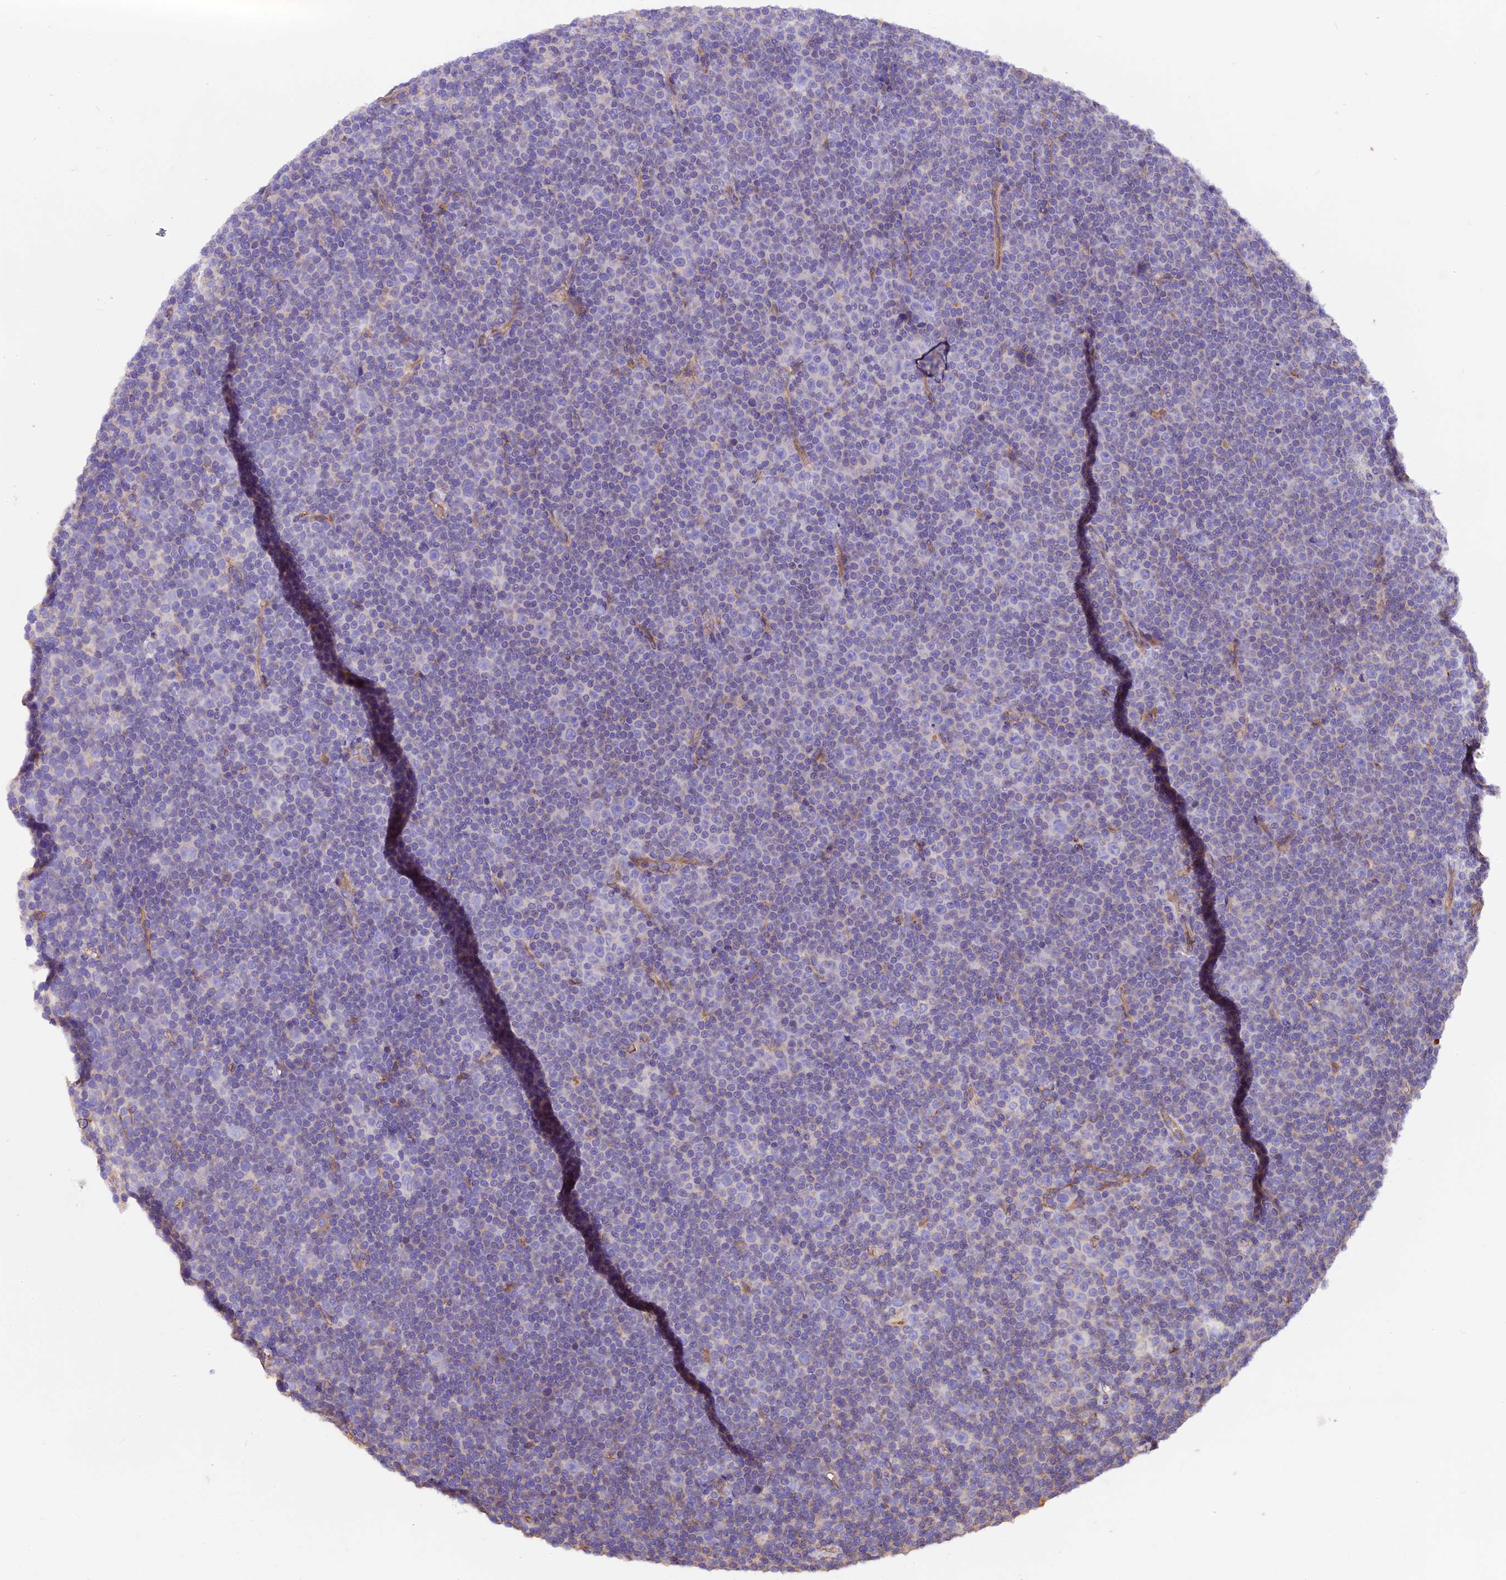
{"staining": {"intensity": "negative", "quantity": "none", "location": "none"}, "tissue": "lymphoma", "cell_type": "Tumor cells", "image_type": "cancer", "snomed": [{"axis": "morphology", "description": "Malignant lymphoma, non-Hodgkin's type, Low grade"}, {"axis": "topography", "description": "Lymph node"}], "caption": "DAB immunohistochemical staining of lymphoma shows no significant expression in tumor cells. Brightfield microscopy of immunohistochemistry stained with DAB (3,3'-diaminobenzidine) (brown) and hematoxylin (blue), captured at high magnification.", "gene": "ERMARD", "patient": {"sex": "female", "age": 67}}